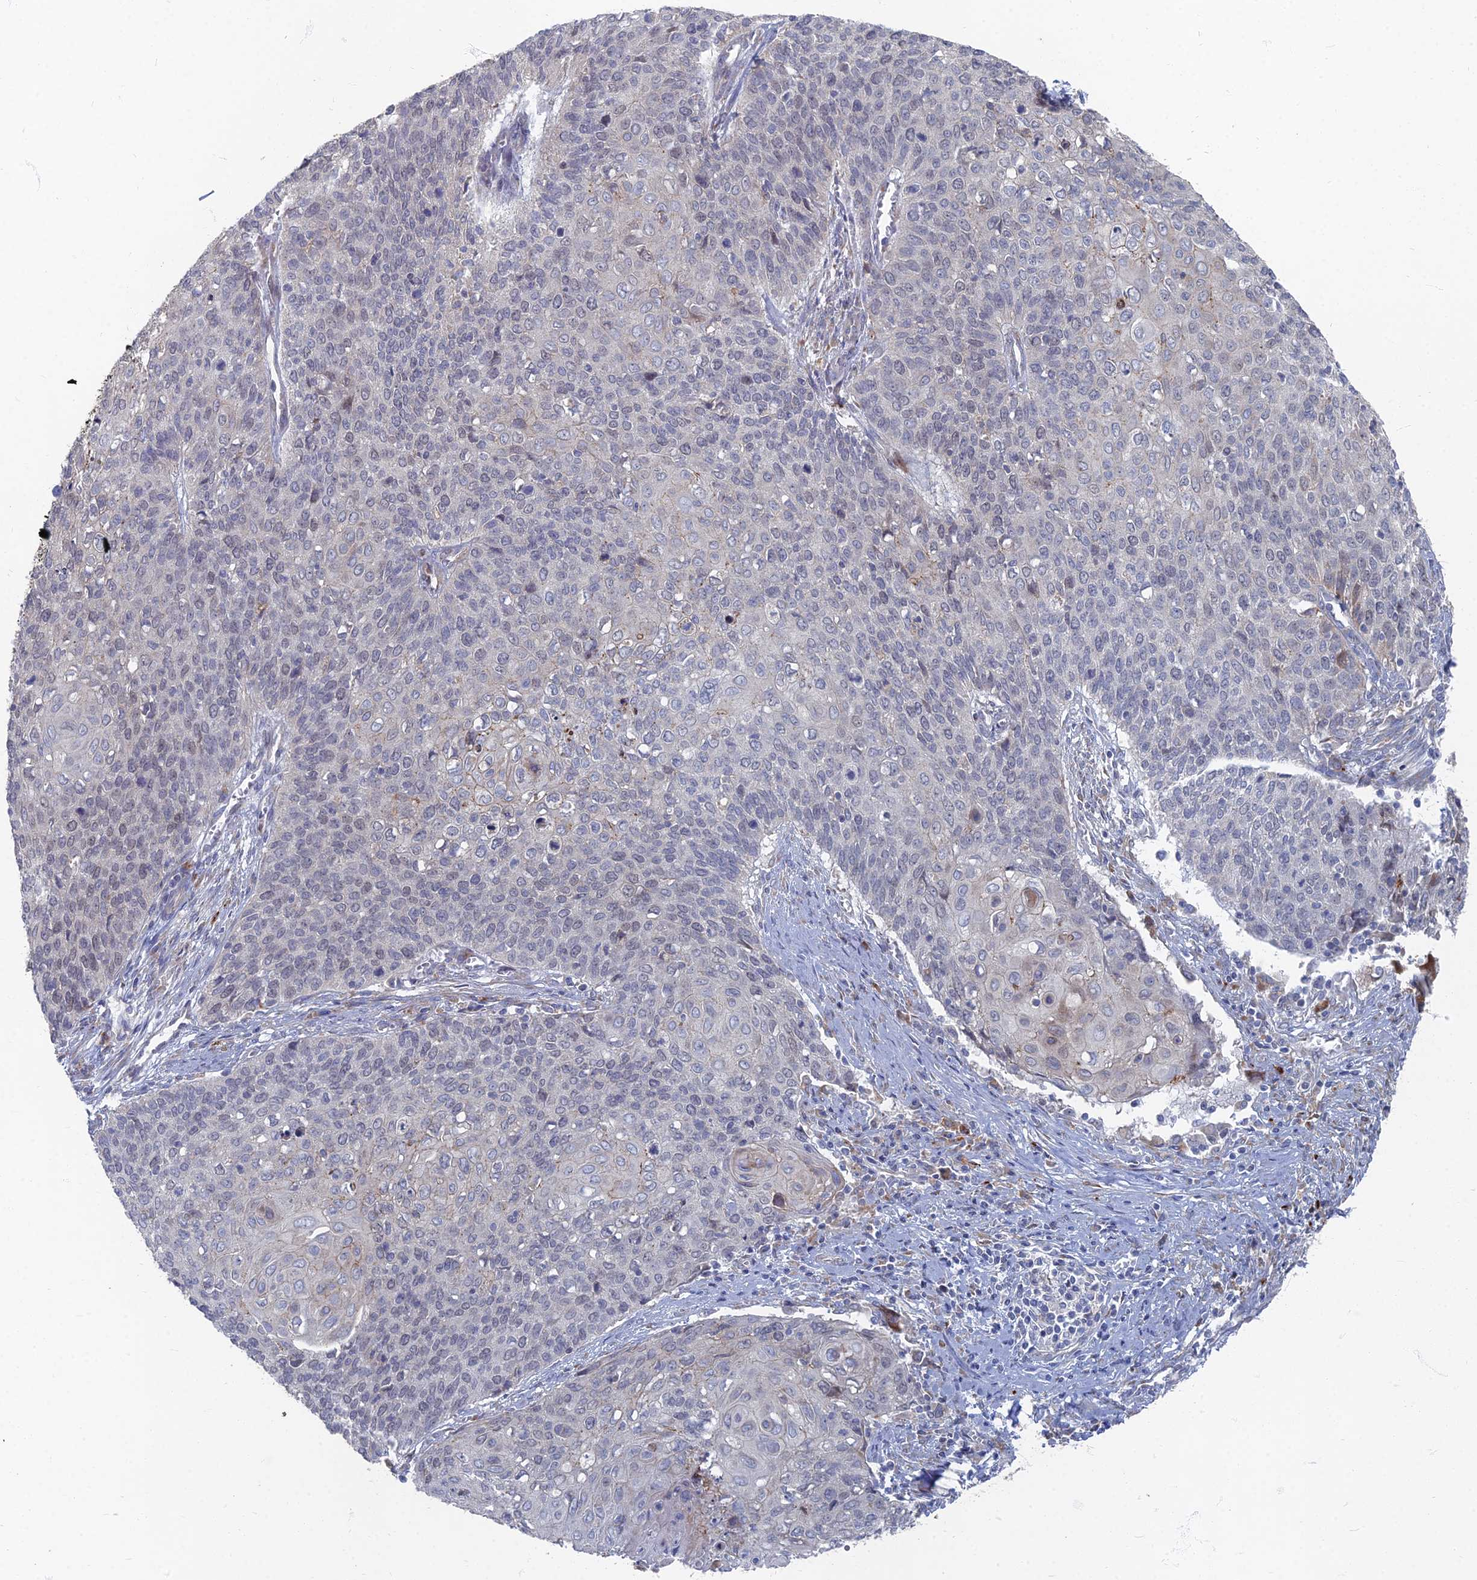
{"staining": {"intensity": "negative", "quantity": "none", "location": "none"}, "tissue": "cervical cancer", "cell_type": "Tumor cells", "image_type": "cancer", "snomed": [{"axis": "morphology", "description": "Squamous cell carcinoma, NOS"}, {"axis": "topography", "description": "Cervix"}], "caption": "Immunohistochemistry photomicrograph of human cervical cancer stained for a protein (brown), which reveals no expression in tumor cells.", "gene": "TMEM128", "patient": {"sex": "female", "age": 39}}